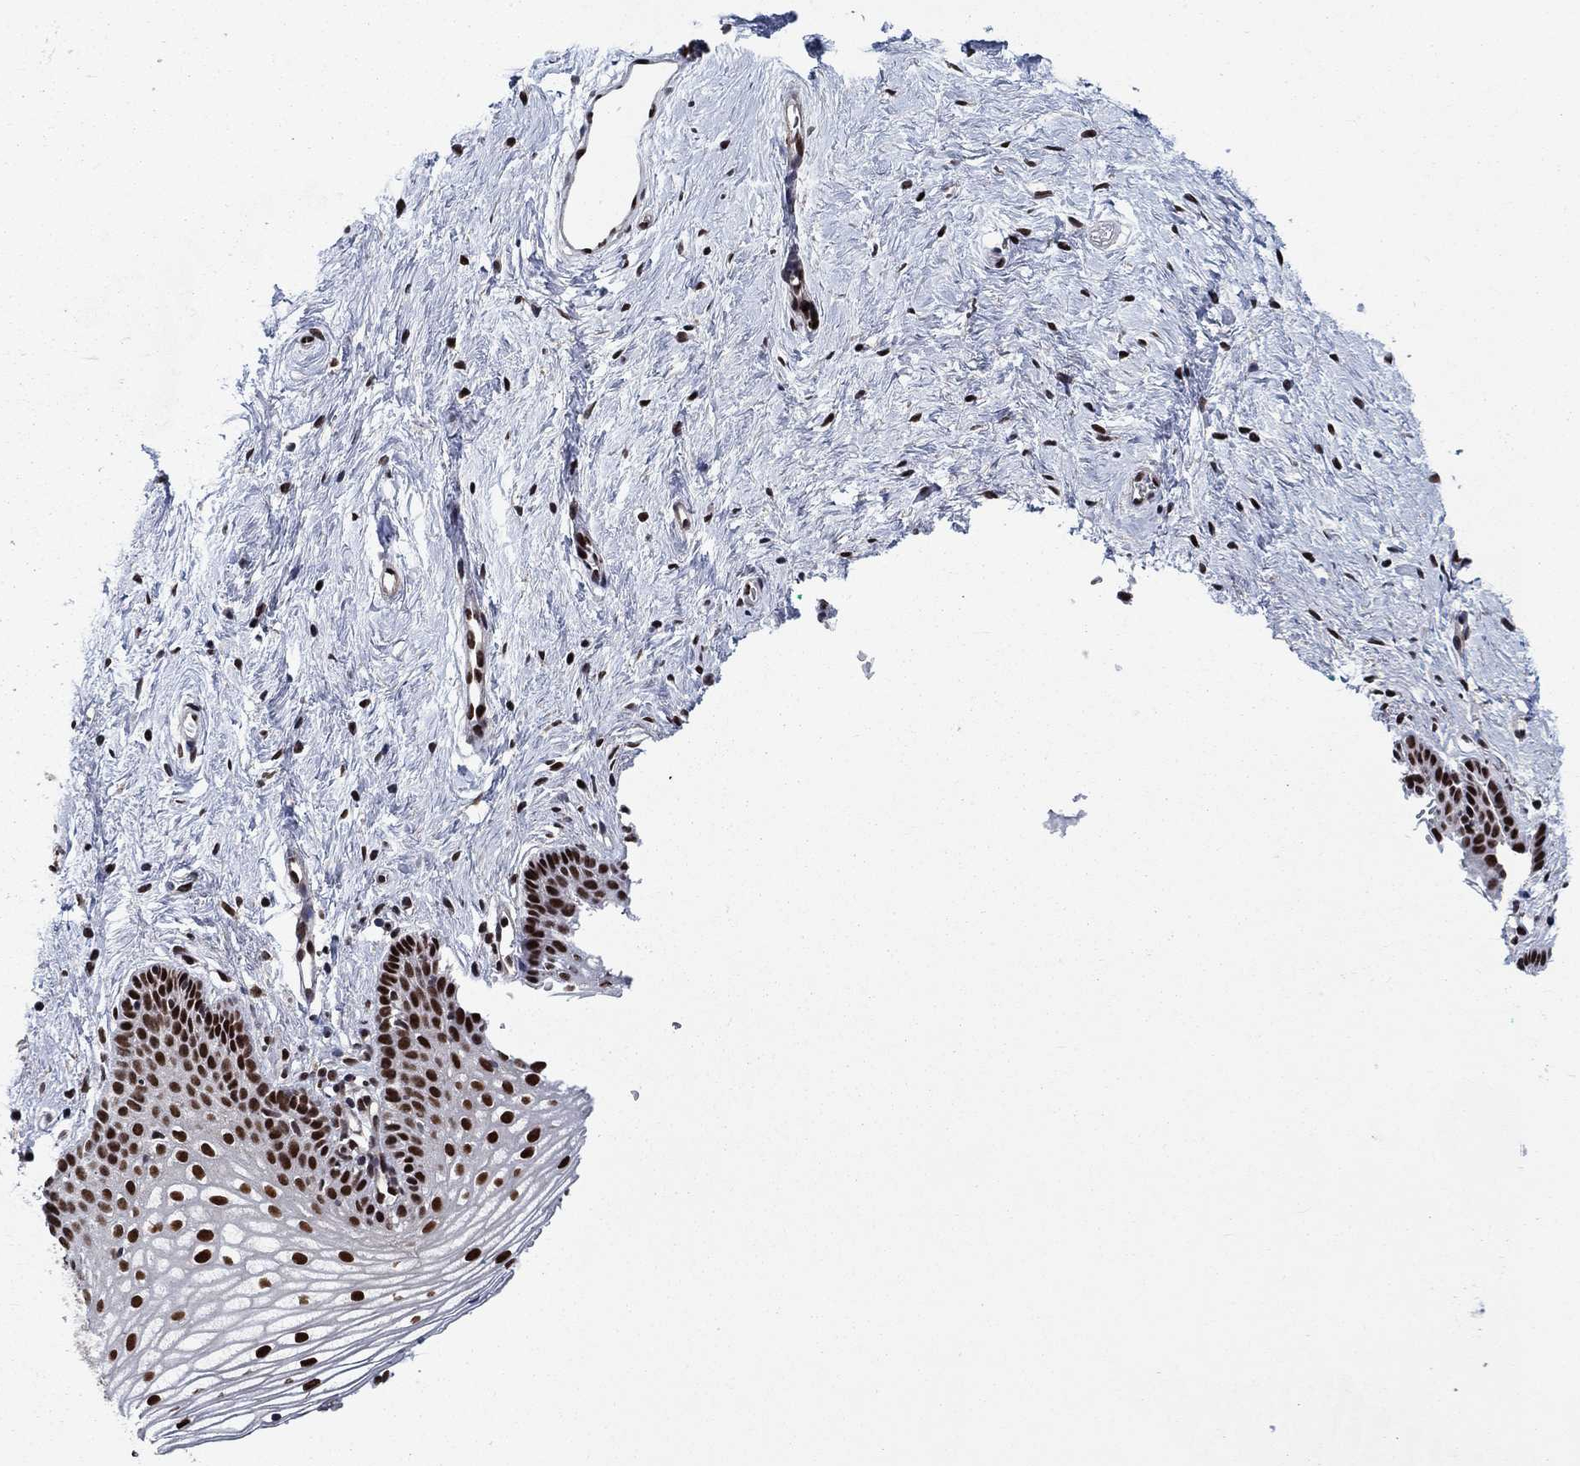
{"staining": {"intensity": "strong", "quantity": ">75%", "location": "nuclear"}, "tissue": "vagina", "cell_type": "Squamous epithelial cells", "image_type": "normal", "snomed": [{"axis": "morphology", "description": "Normal tissue, NOS"}, {"axis": "topography", "description": "Vagina"}], "caption": "Vagina stained with DAB (3,3'-diaminobenzidine) immunohistochemistry (IHC) demonstrates high levels of strong nuclear expression in about >75% of squamous epithelial cells.", "gene": "RPRD1B", "patient": {"sex": "female", "age": 36}}